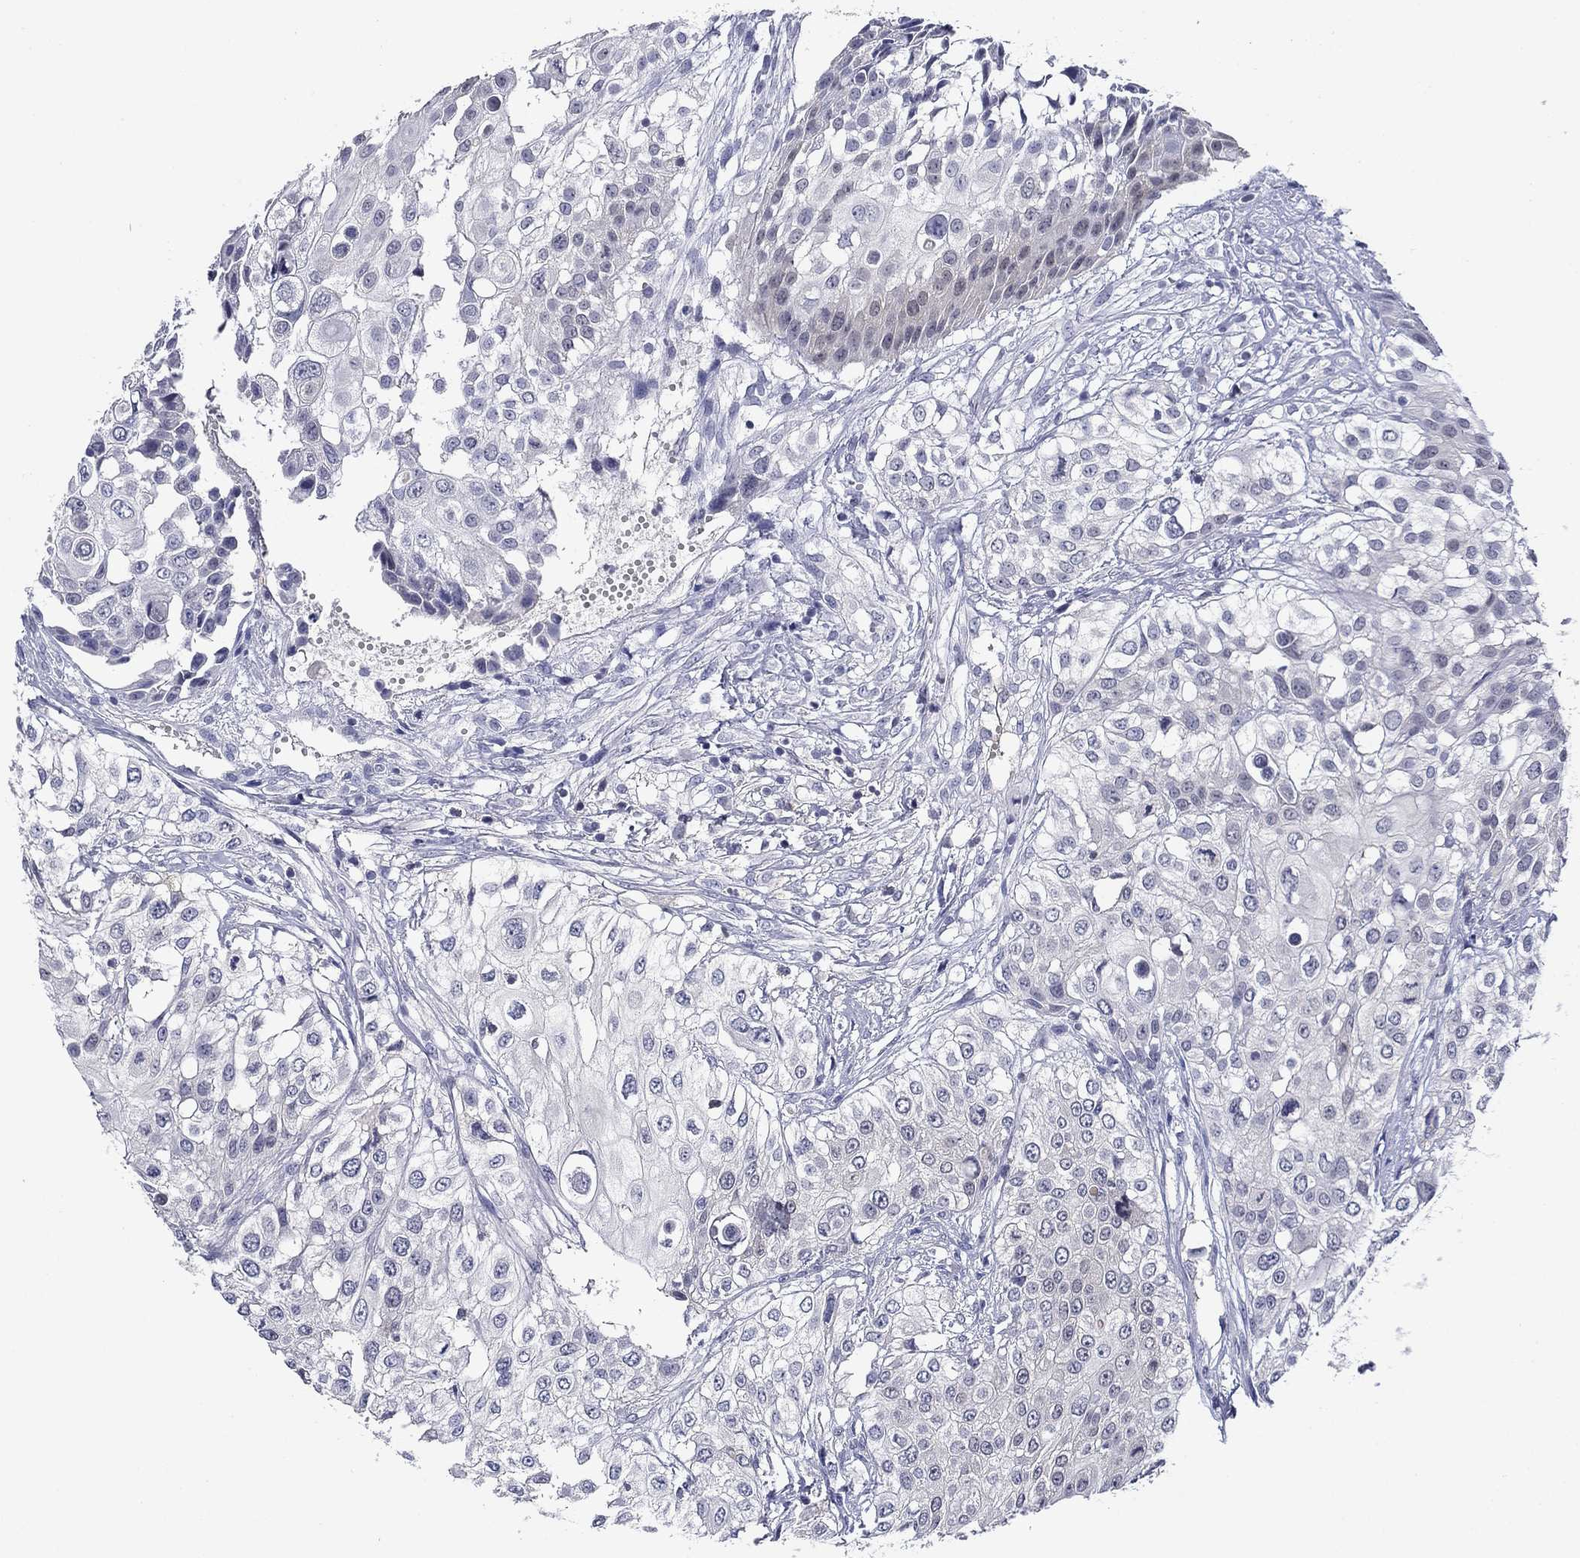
{"staining": {"intensity": "negative", "quantity": "none", "location": "none"}, "tissue": "urothelial cancer", "cell_type": "Tumor cells", "image_type": "cancer", "snomed": [{"axis": "morphology", "description": "Urothelial carcinoma, High grade"}, {"axis": "topography", "description": "Urinary bladder"}], "caption": "Urothelial cancer was stained to show a protein in brown. There is no significant positivity in tumor cells. The staining is performed using DAB brown chromogen with nuclei counter-stained in using hematoxylin.", "gene": "DDTL", "patient": {"sex": "female", "age": 79}}